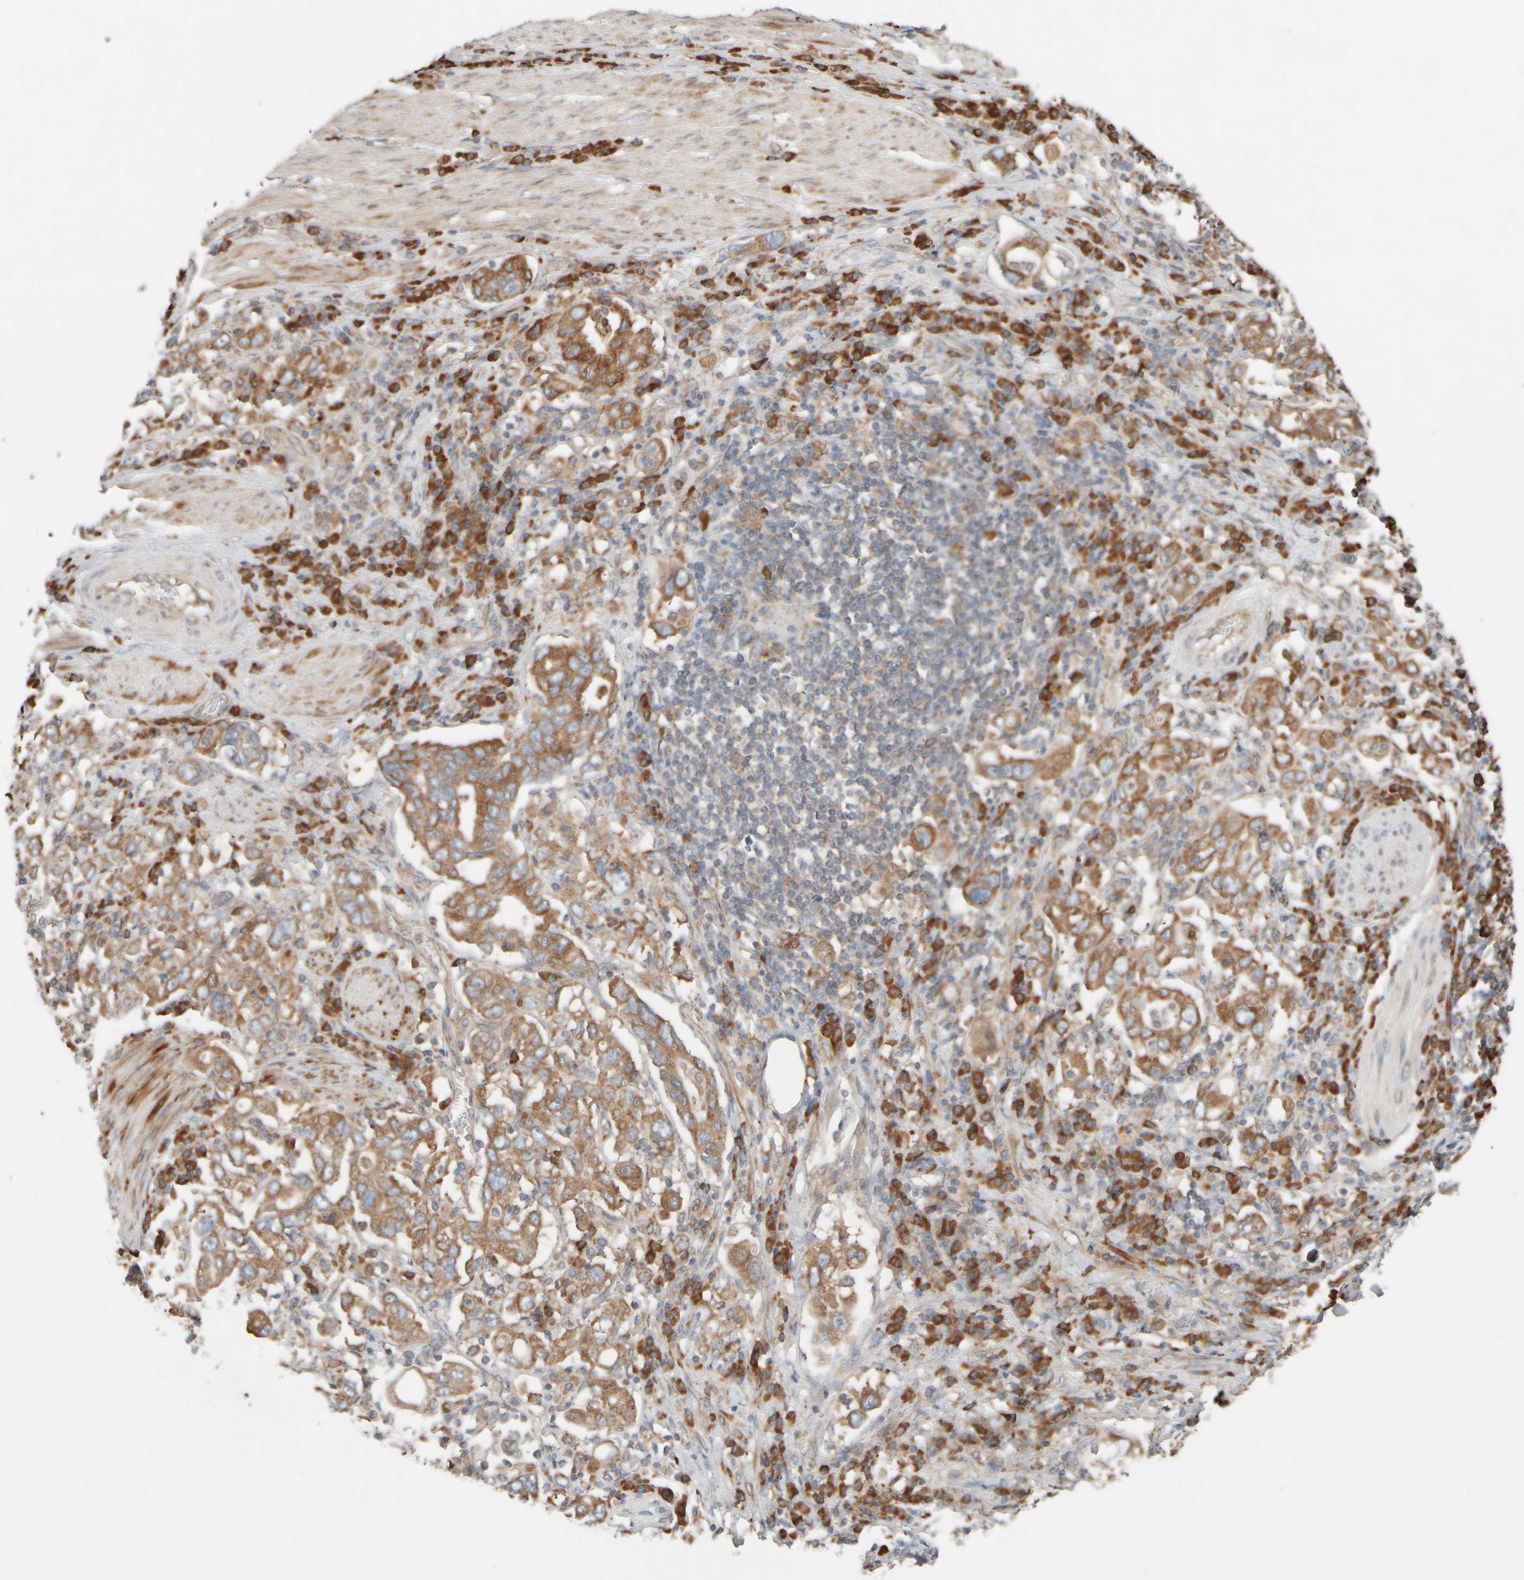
{"staining": {"intensity": "moderate", "quantity": ">75%", "location": "cytoplasmic/membranous"}, "tissue": "stomach cancer", "cell_type": "Tumor cells", "image_type": "cancer", "snomed": [{"axis": "morphology", "description": "Adenocarcinoma, NOS"}, {"axis": "topography", "description": "Stomach, upper"}], "caption": "DAB immunohistochemical staining of stomach adenocarcinoma exhibits moderate cytoplasmic/membranous protein expression in about >75% of tumor cells. (Brightfield microscopy of DAB IHC at high magnification).", "gene": "EIF2B3", "patient": {"sex": "male", "age": 62}}